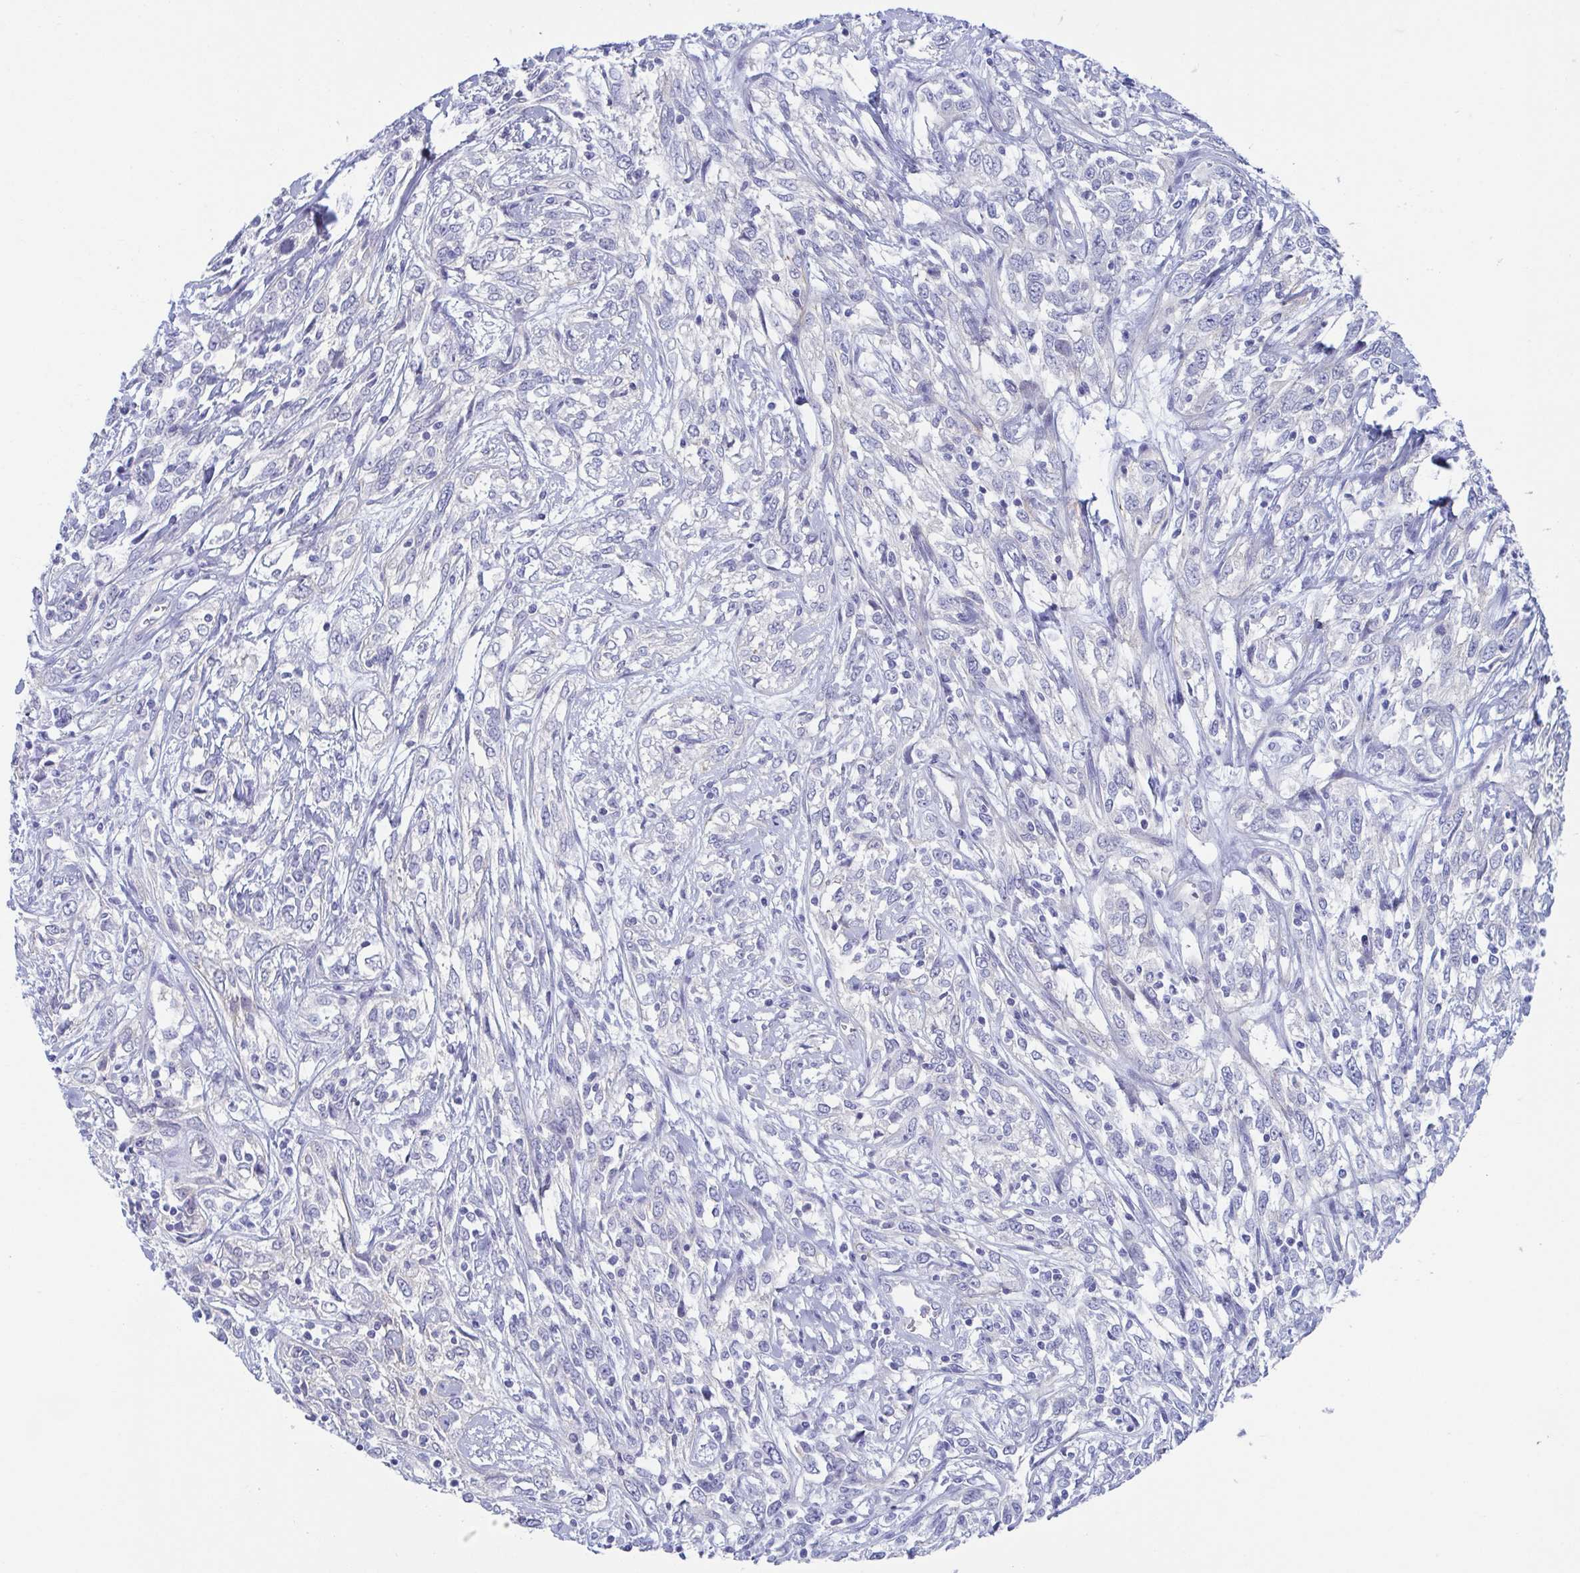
{"staining": {"intensity": "weak", "quantity": "<25%", "location": "cytoplasmic/membranous"}, "tissue": "cervical cancer", "cell_type": "Tumor cells", "image_type": "cancer", "snomed": [{"axis": "morphology", "description": "Adenocarcinoma, NOS"}, {"axis": "topography", "description": "Cervix"}], "caption": "Human cervical adenocarcinoma stained for a protein using IHC demonstrates no positivity in tumor cells.", "gene": "DYNC1I1", "patient": {"sex": "female", "age": 40}}